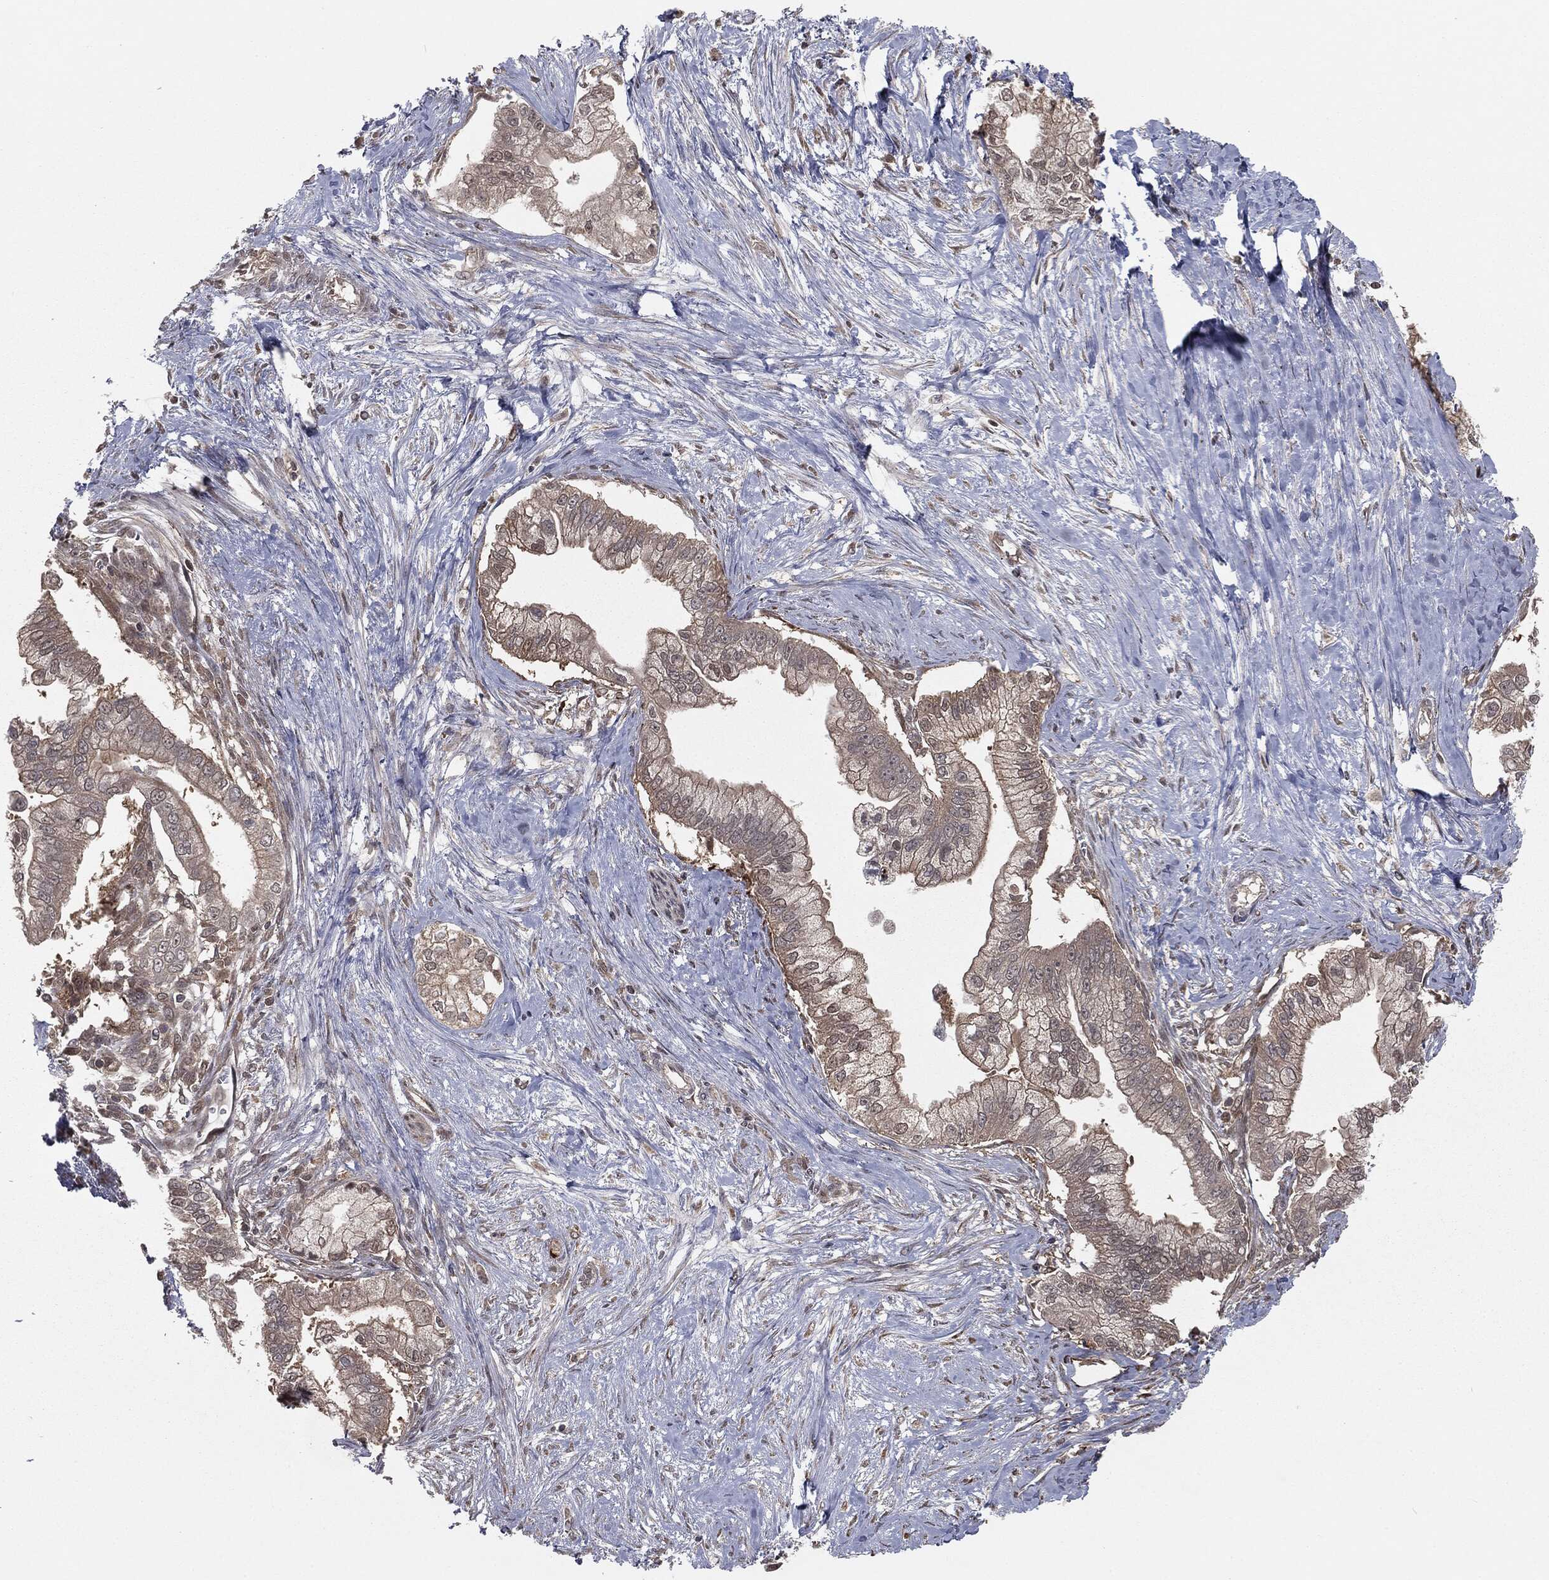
{"staining": {"intensity": "negative", "quantity": "none", "location": "none"}, "tissue": "pancreatic cancer", "cell_type": "Tumor cells", "image_type": "cancer", "snomed": [{"axis": "morphology", "description": "Adenocarcinoma, NOS"}, {"axis": "topography", "description": "Pancreas"}], "caption": "IHC of human pancreatic cancer demonstrates no staining in tumor cells. (Immunohistochemistry (ihc), brightfield microscopy, high magnification).", "gene": "FBXO7", "patient": {"sex": "male", "age": 70}}